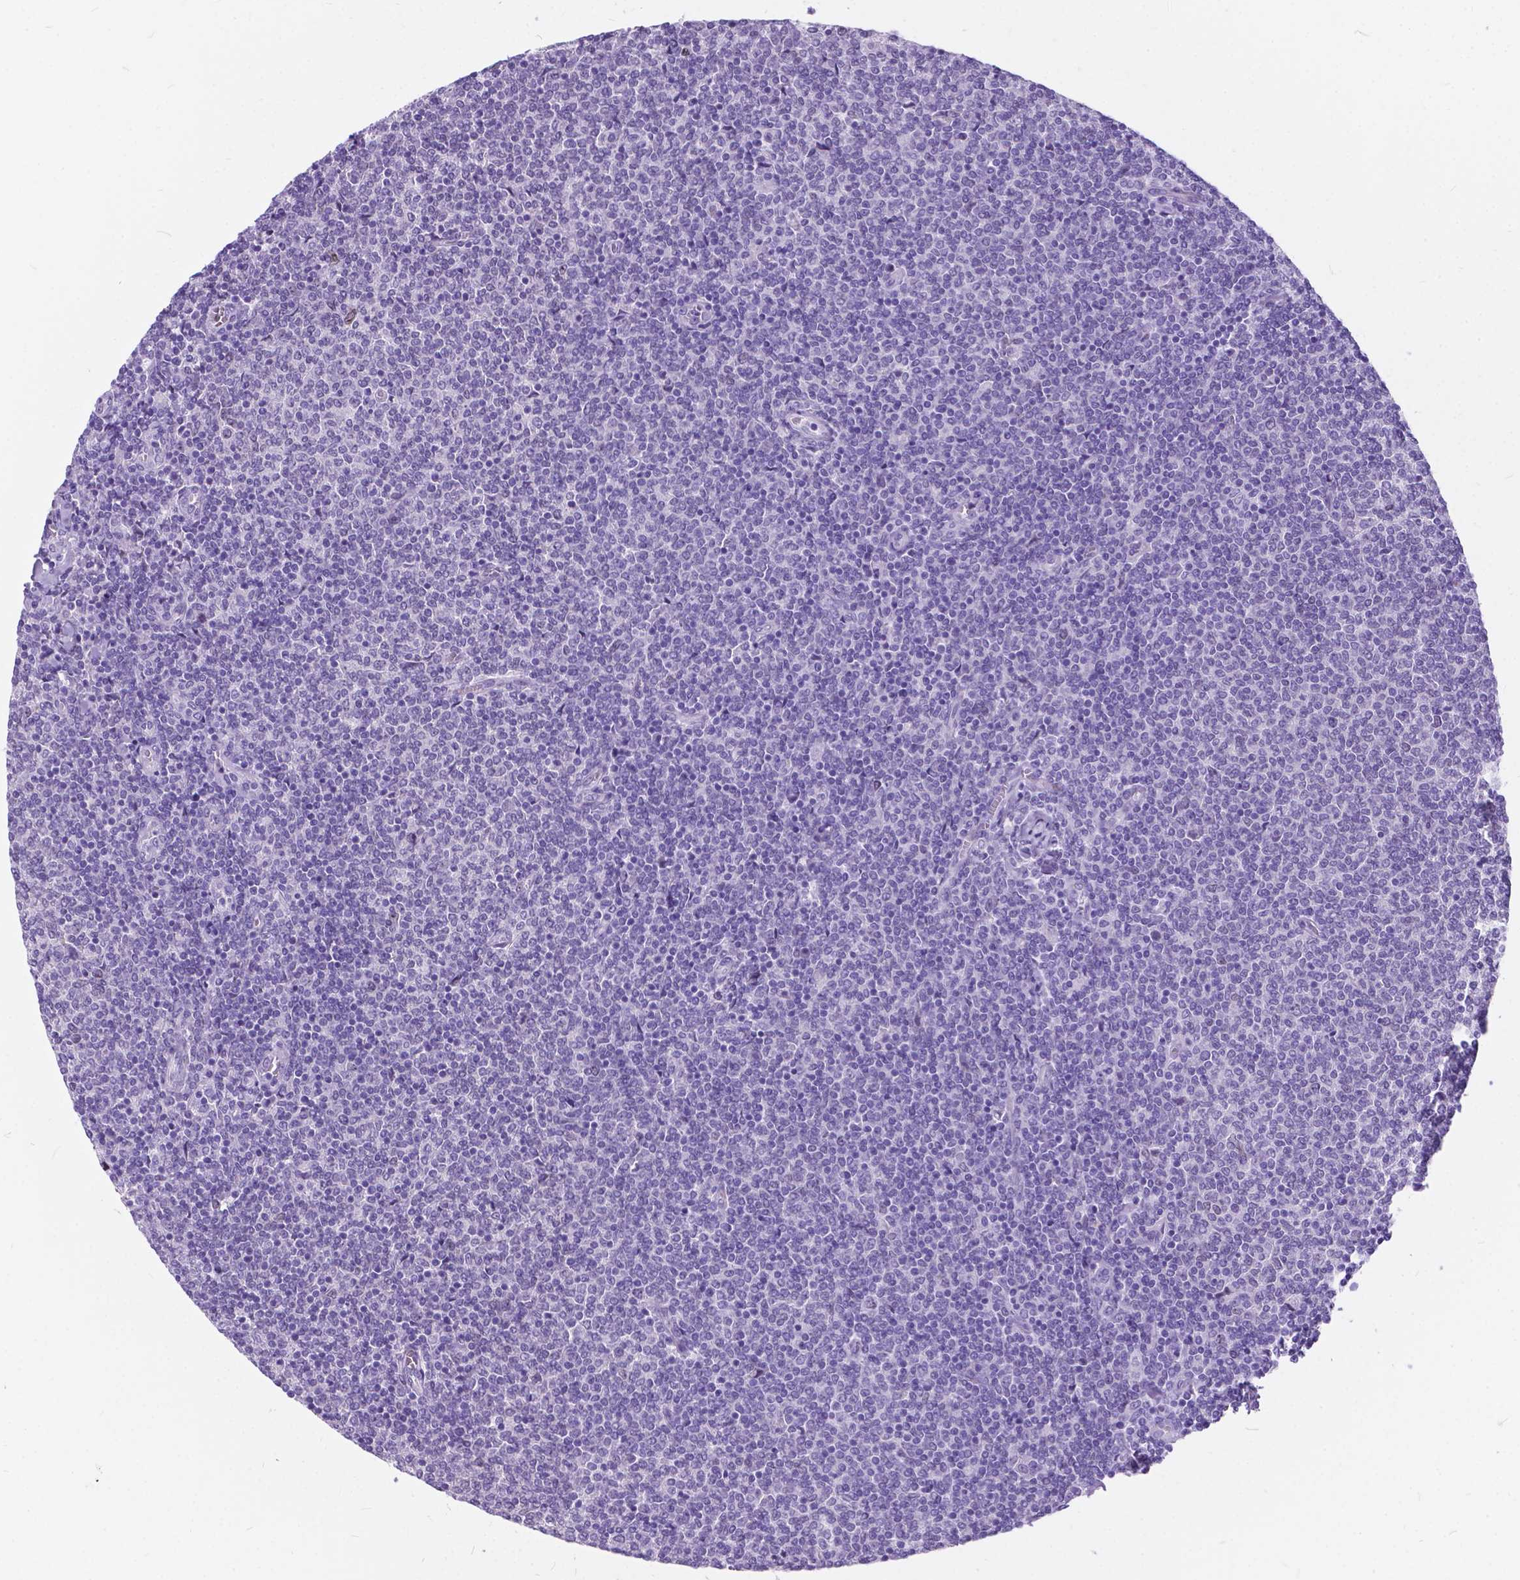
{"staining": {"intensity": "negative", "quantity": "none", "location": "none"}, "tissue": "lymphoma", "cell_type": "Tumor cells", "image_type": "cancer", "snomed": [{"axis": "morphology", "description": "Malignant lymphoma, non-Hodgkin's type, Low grade"}, {"axis": "topography", "description": "Lymph node"}], "caption": "Photomicrograph shows no protein positivity in tumor cells of lymphoma tissue.", "gene": "BSND", "patient": {"sex": "male", "age": 52}}